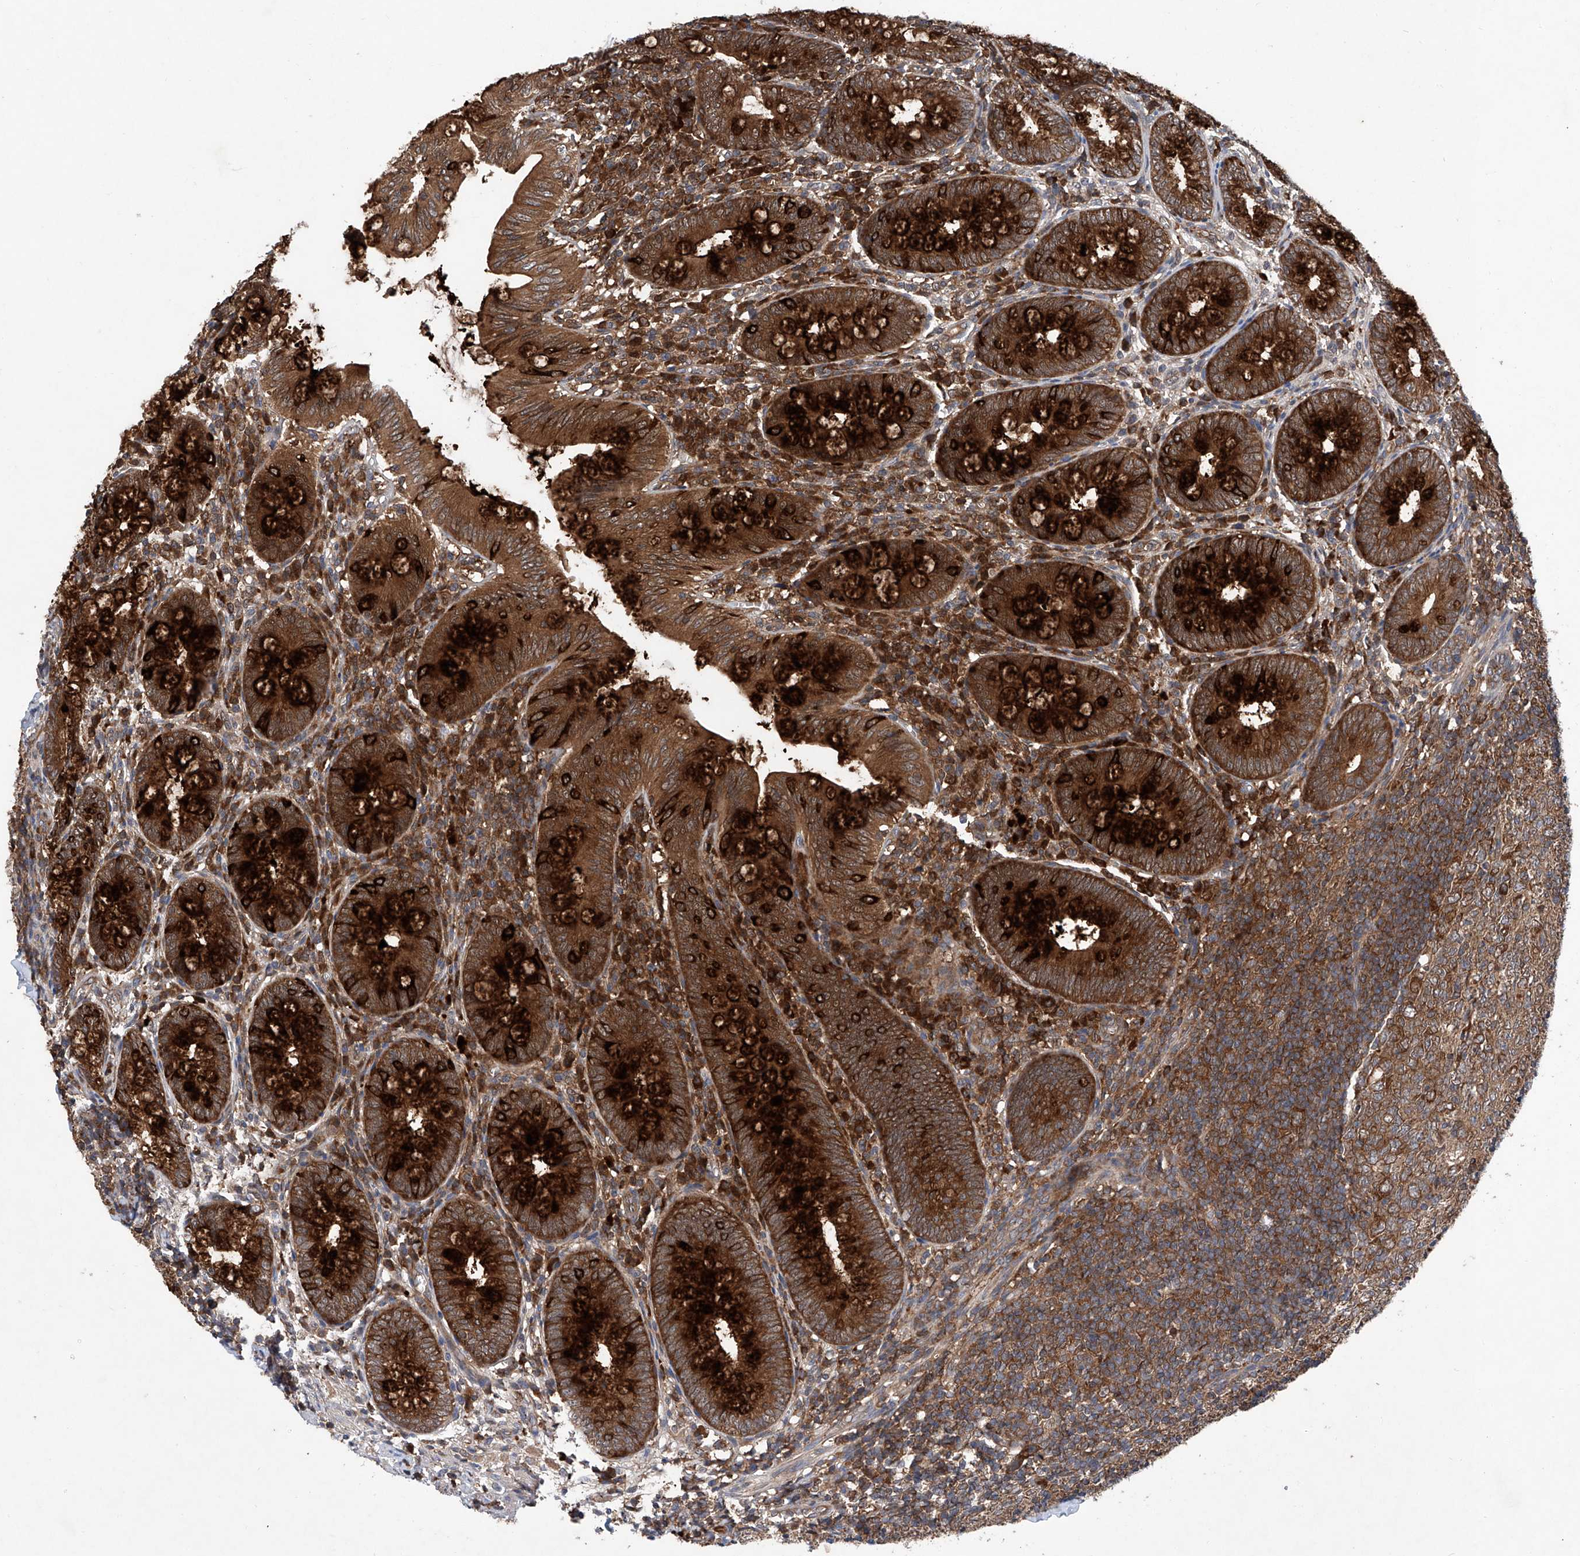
{"staining": {"intensity": "strong", "quantity": ">75%", "location": "cytoplasmic/membranous"}, "tissue": "appendix", "cell_type": "Glandular cells", "image_type": "normal", "snomed": [{"axis": "morphology", "description": "Normal tissue, NOS"}, {"axis": "topography", "description": "Appendix"}], "caption": "Immunohistochemistry photomicrograph of unremarkable appendix: appendix stained using IHC exhibits high levels of strong protein expression localized specifically in the cytoplasmic/membranous of glandular cells, appearing as a cytoplasmic/membranous brown color.", "gene": "ASCC3", "patient": {"sex": "male", "age": 14}}